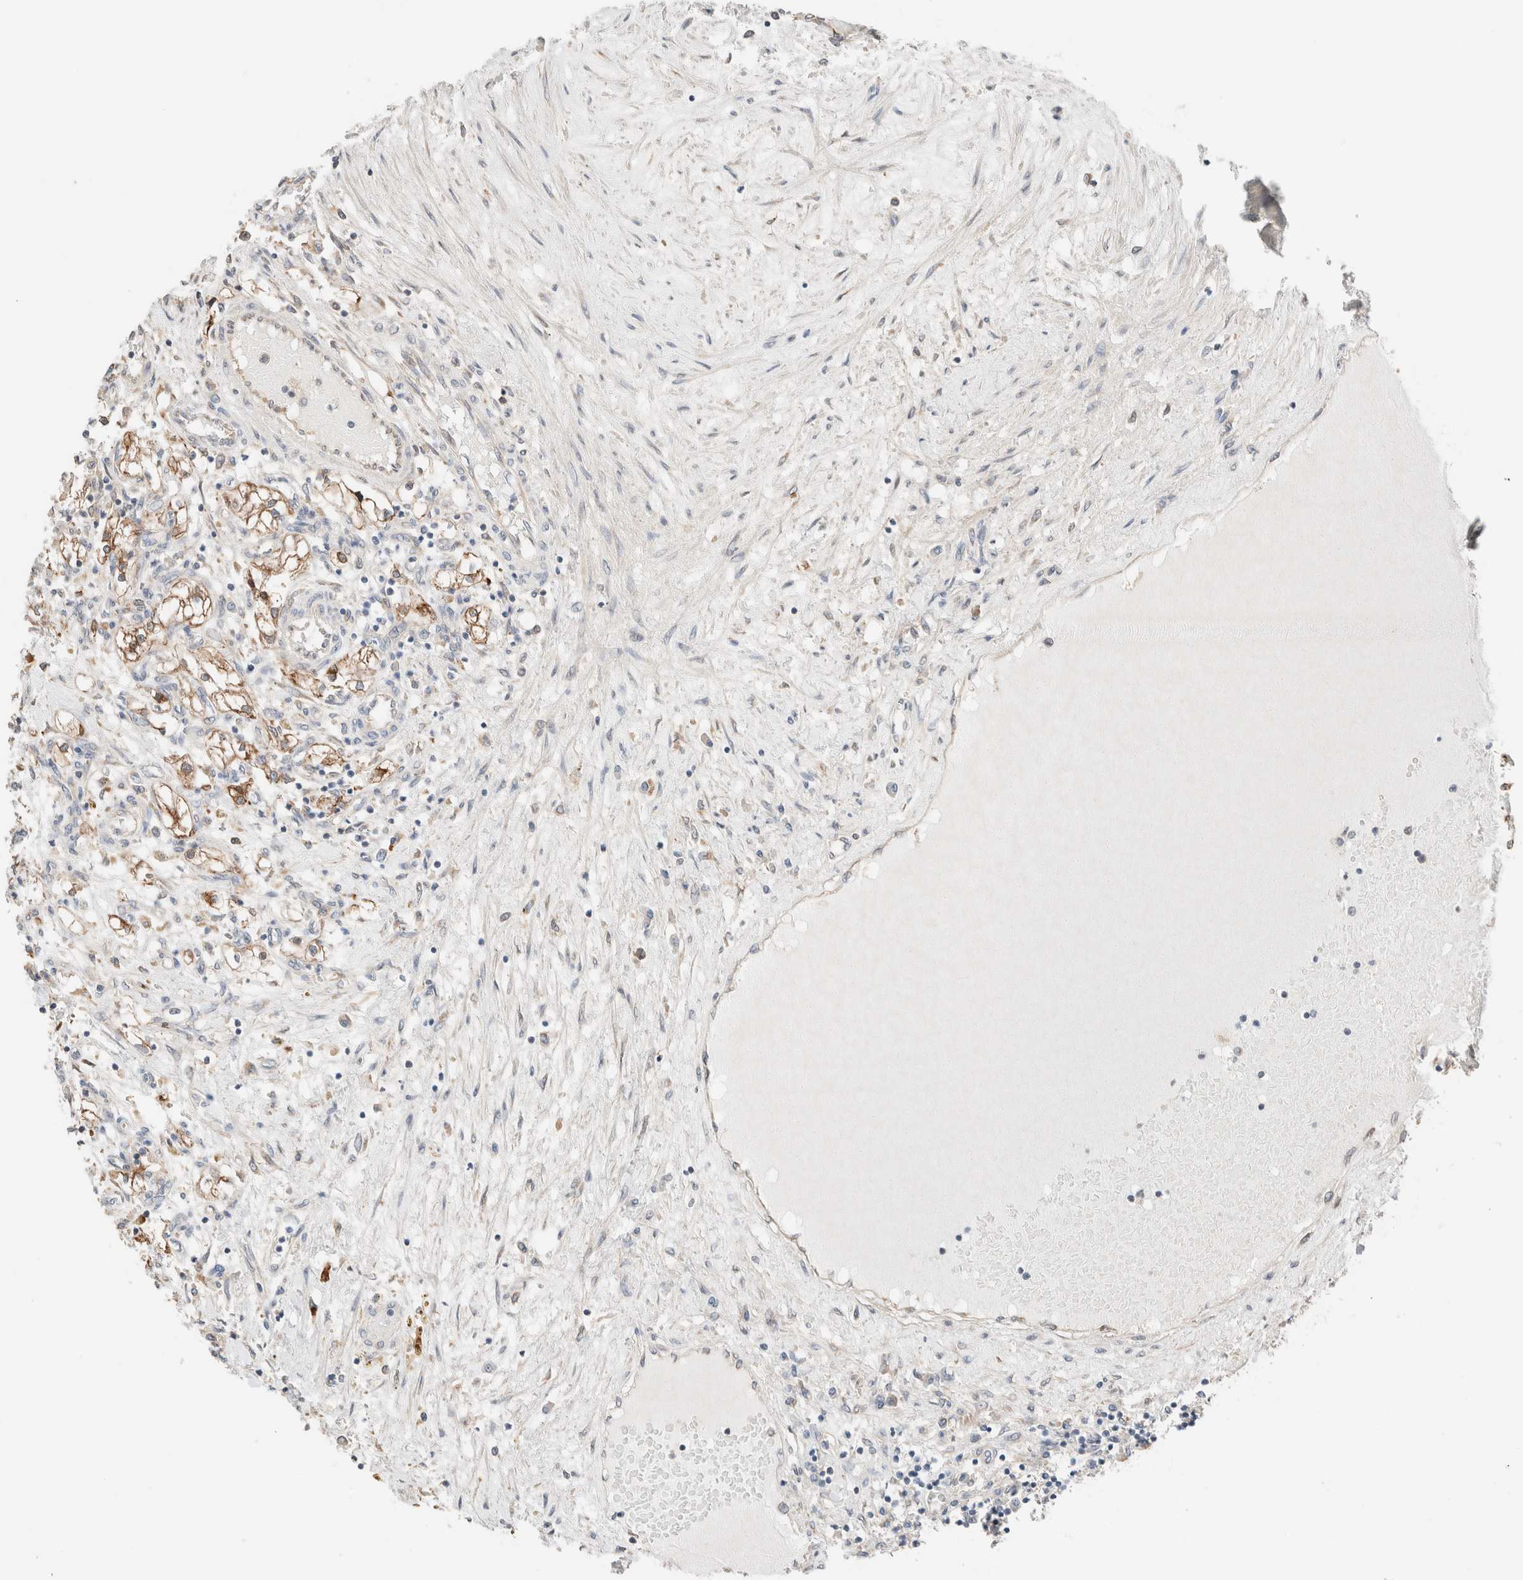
{"staining": {"intensity": "moderate", "quantity": ">75%", "location": "cytoplasmic/membranous"}, "tissue": "renal cancer", "cell_type": "Tumor cells", "image_type": "cancer", "snomed": [{"axis": "morphology", "description": "Adenocarcinoma, NOS"}, {"axis": "topography", "description": "Kidney"}], "caption": "This image exhibits IHC staining of renal adenocarcinoma, with medium moderate cytoplasmic/membranous staining in about >75% of tumor cells.", "gene": "PCM1", "patient": {"sex": "male", "age": 68}}